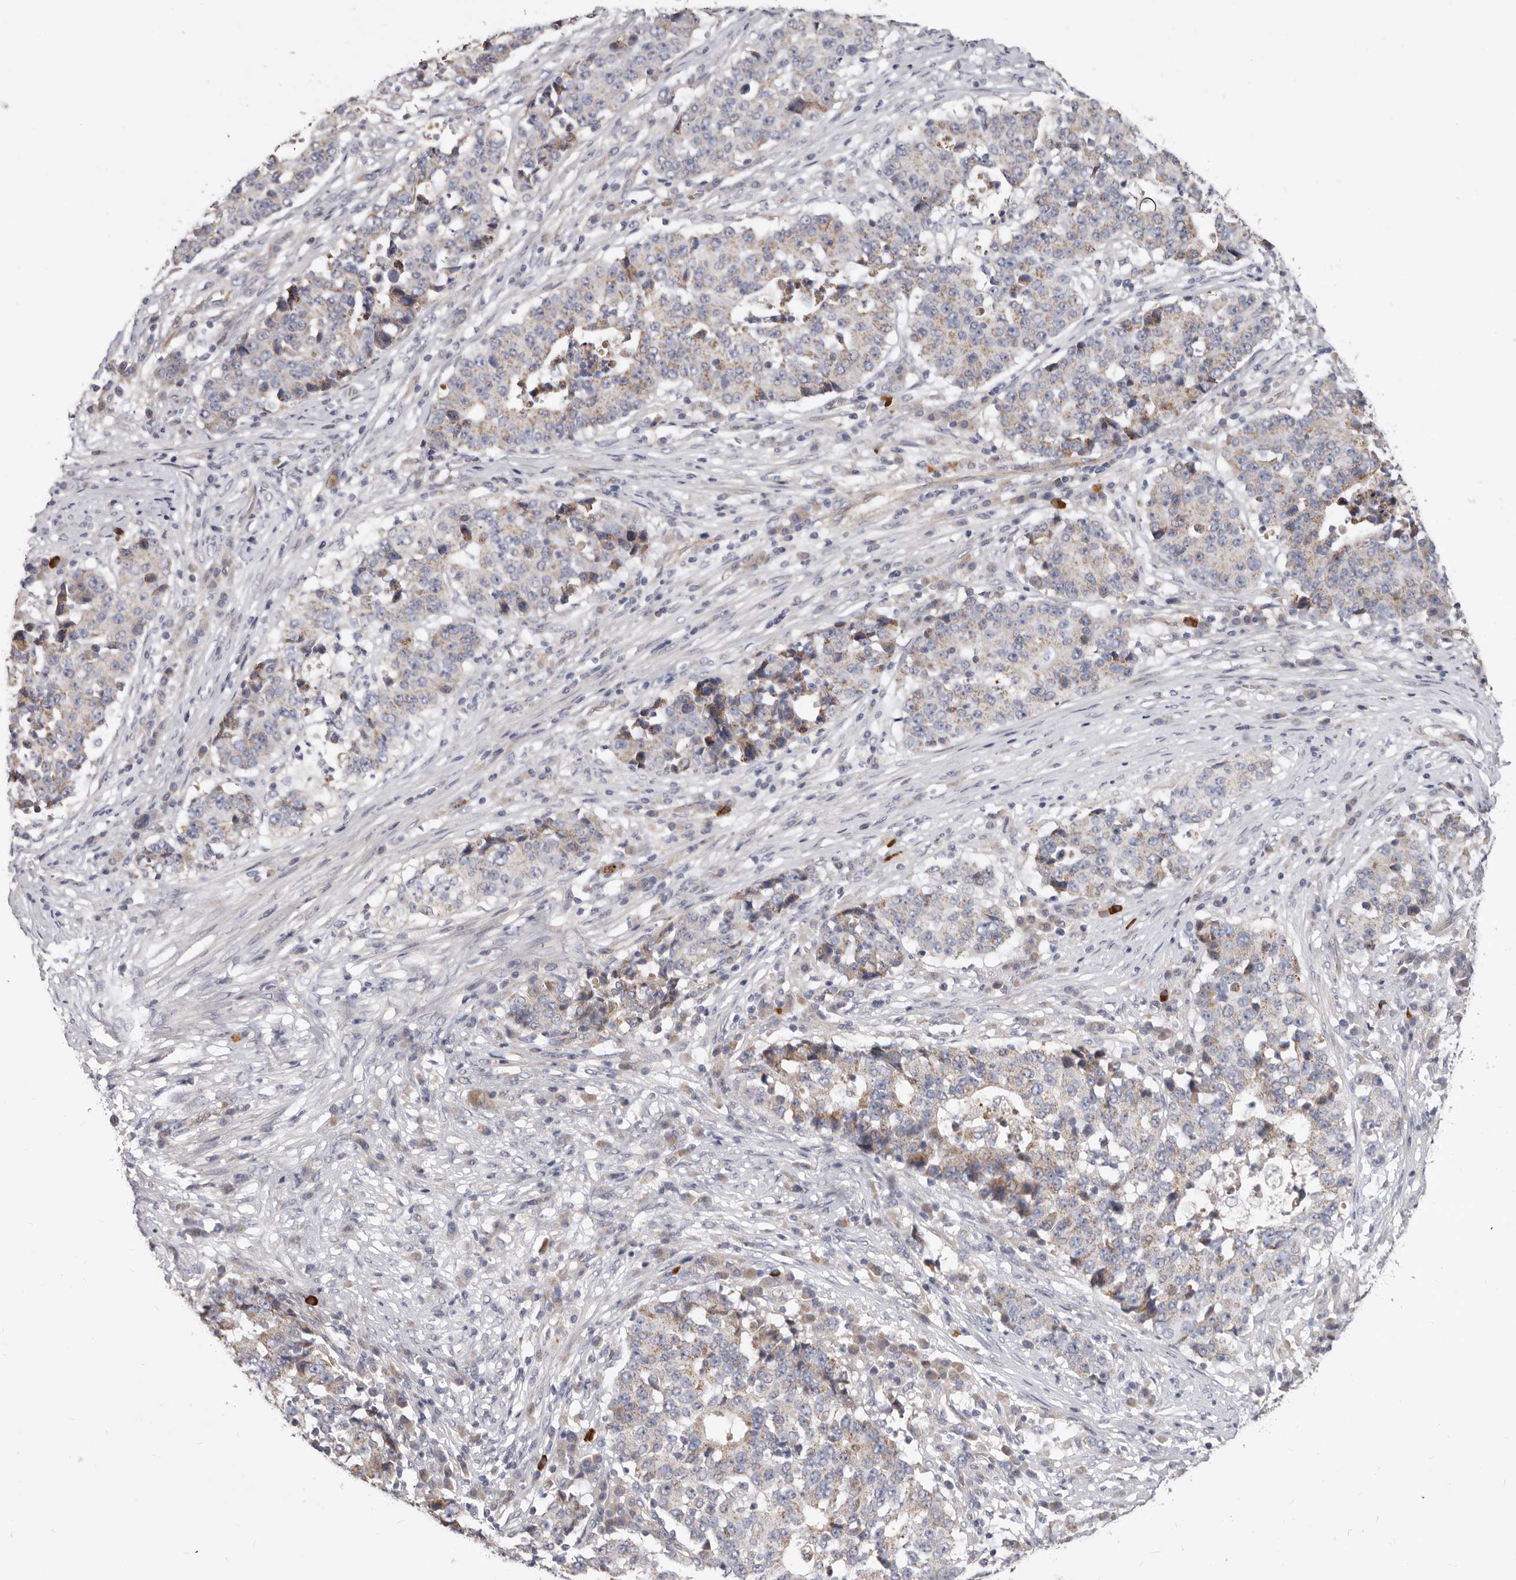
{"staining": {"intensity": "weak", "quantity": "25%-75%", "location": "cytoplasmic/membranous"}, "tissue": "stomach cancer", "cell_type": "Tumor cells", "image_type": "cancer", "snomed": [{"axis": "morphology", "description": "Adenocarcinoma, NOS"}, {"axis": "topography", "description": "Stomach"}], "caption": "Immunohistochemical staining of stomach cancer (adenocarcinoma) shows low levels of weak cytoplasmic/membranous staining in approximately 25%-75% of tumor cells.", "gene": "SPTA1", "patient": {"sex": "male", "age": 59}}